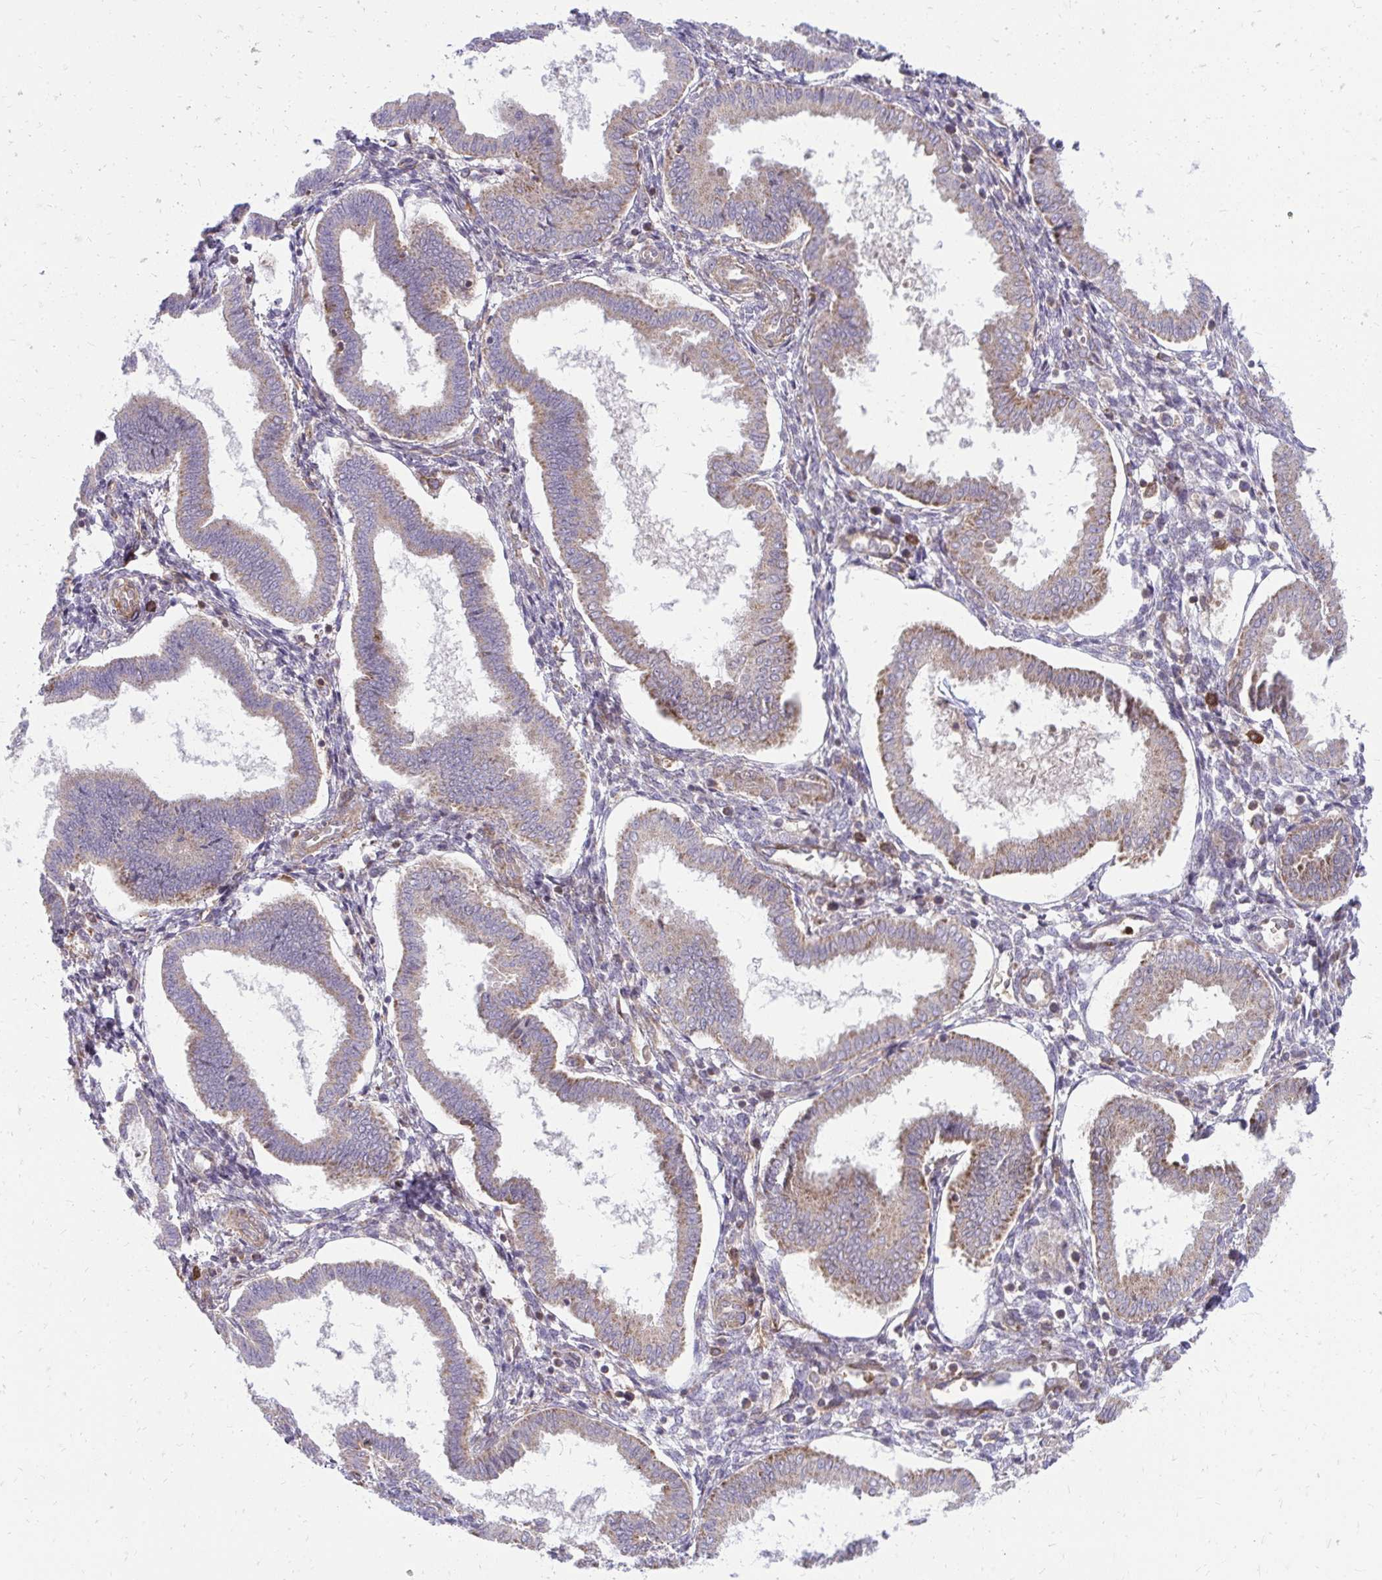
{"staining": {"intensity": "weak", "quantity": "<25%", "location": "cytoplasmic/membranous"}, "tissue": "endometrium", "cell_type": "Cells in endometrial stroma", "image_type": "normal", "snomed": [{"axis": "morphology", "description": "Normal tissue, NOS"}, {"axis": "topography", "description": "Endometrium"}], "caption": "Immunohistochemical staining of unremarkable endometrium reveals no significant positivity in cells in endometrial stroma. The staining is performed using DAB (3,3'-diaminobenzidine) brown chromogen with nuclei counter-stained in using hematoxylin.", "gene": "ASAP1", "patient": {"sex": "female", "age": 24}}